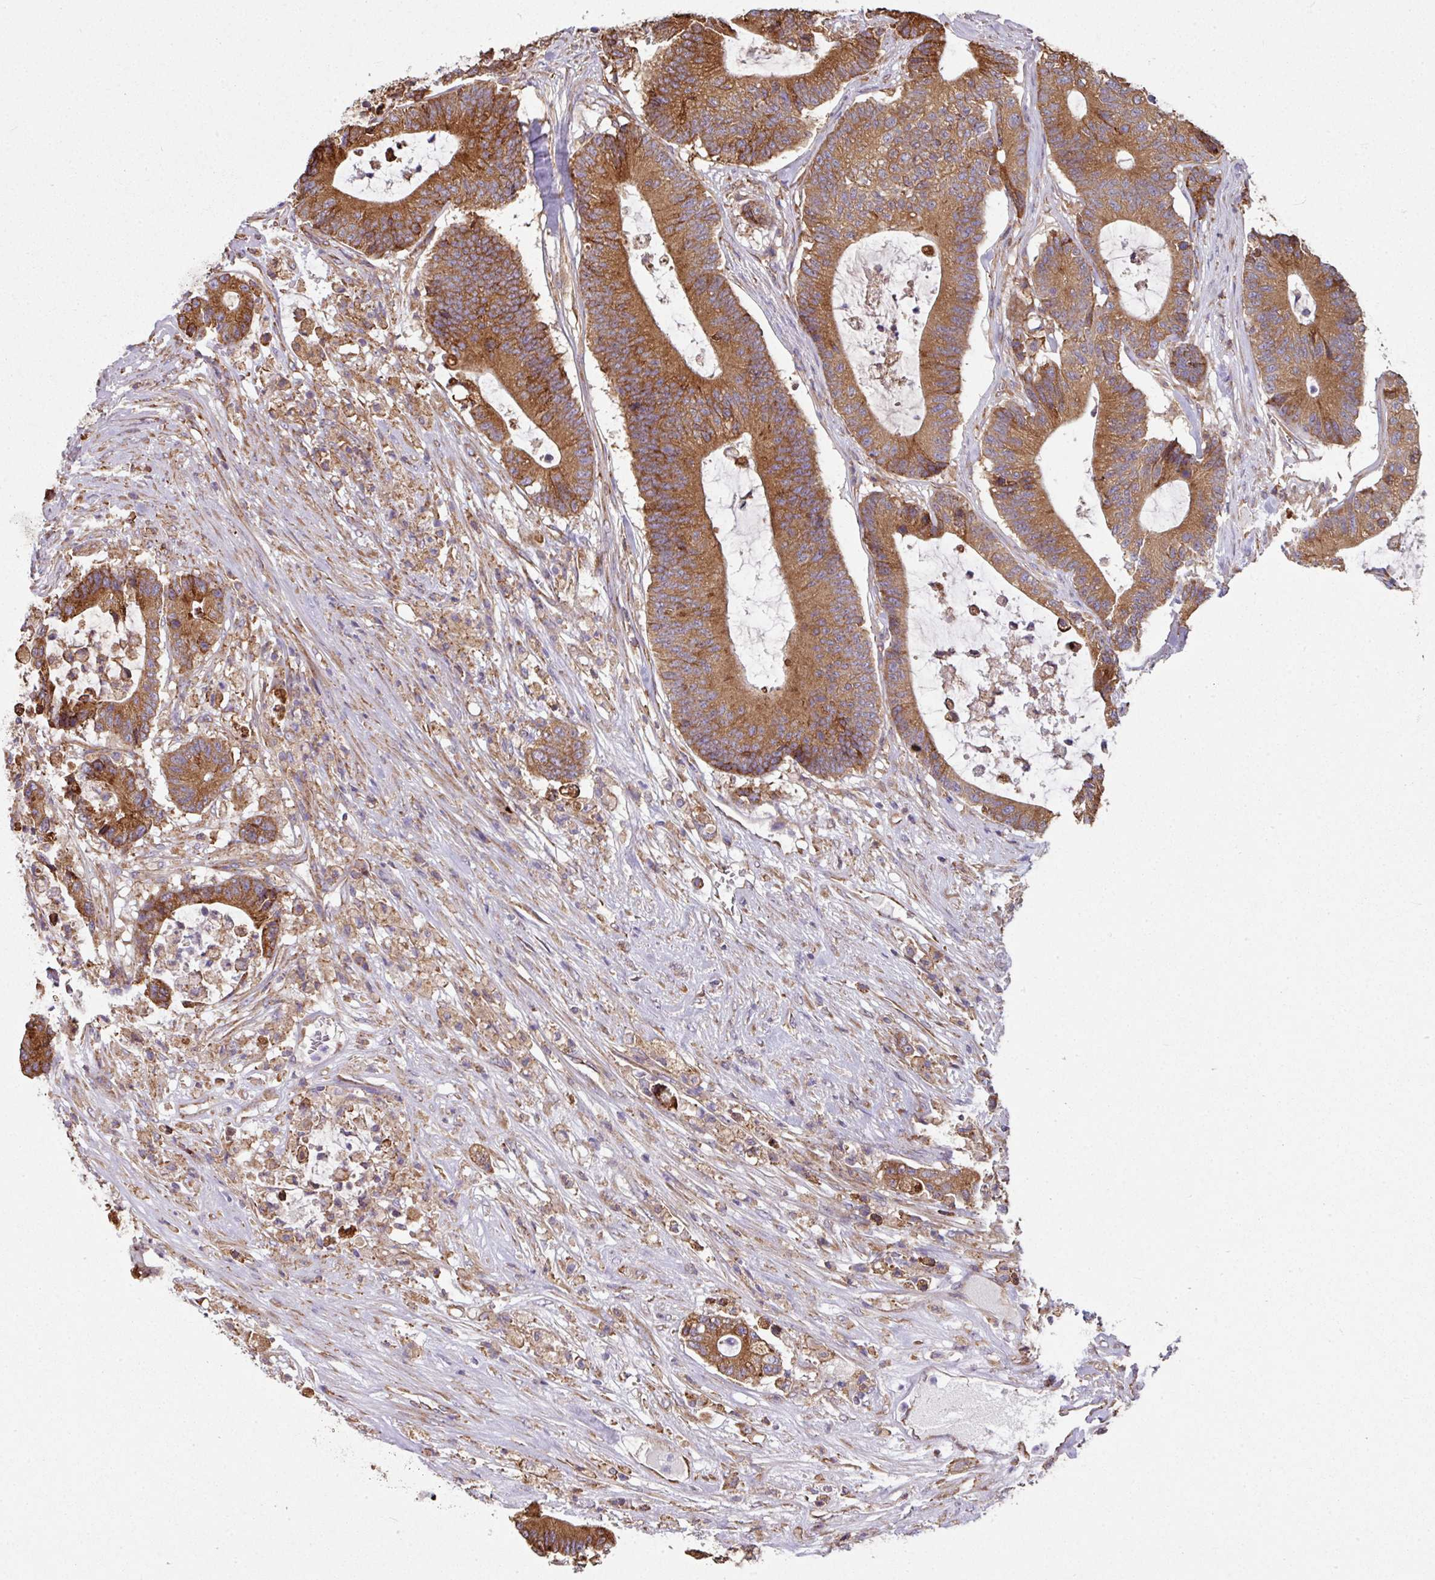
{"staining": {"intensity": "strong", "quantity": ">75%", "location": "cytoplasmic/membranous"}, "tissue": "colorectal cancer", "cell_type": "Tumor cells", "image_type": "cancer", "snomed": [{"axis": "morphology", "description": "Adenocarcinoma, NOS"}, {"axis": "topography", "description": "Colon"}], "caption": "Human colorectal cancer (adenocarcinoma) stained for a protein (brown) demonstrates strong cytoplasmic/membranous positive positivity in about >75% of tumor cells.", "gene": "FAT4", "patient": {"sex": "female", "age": 84}}